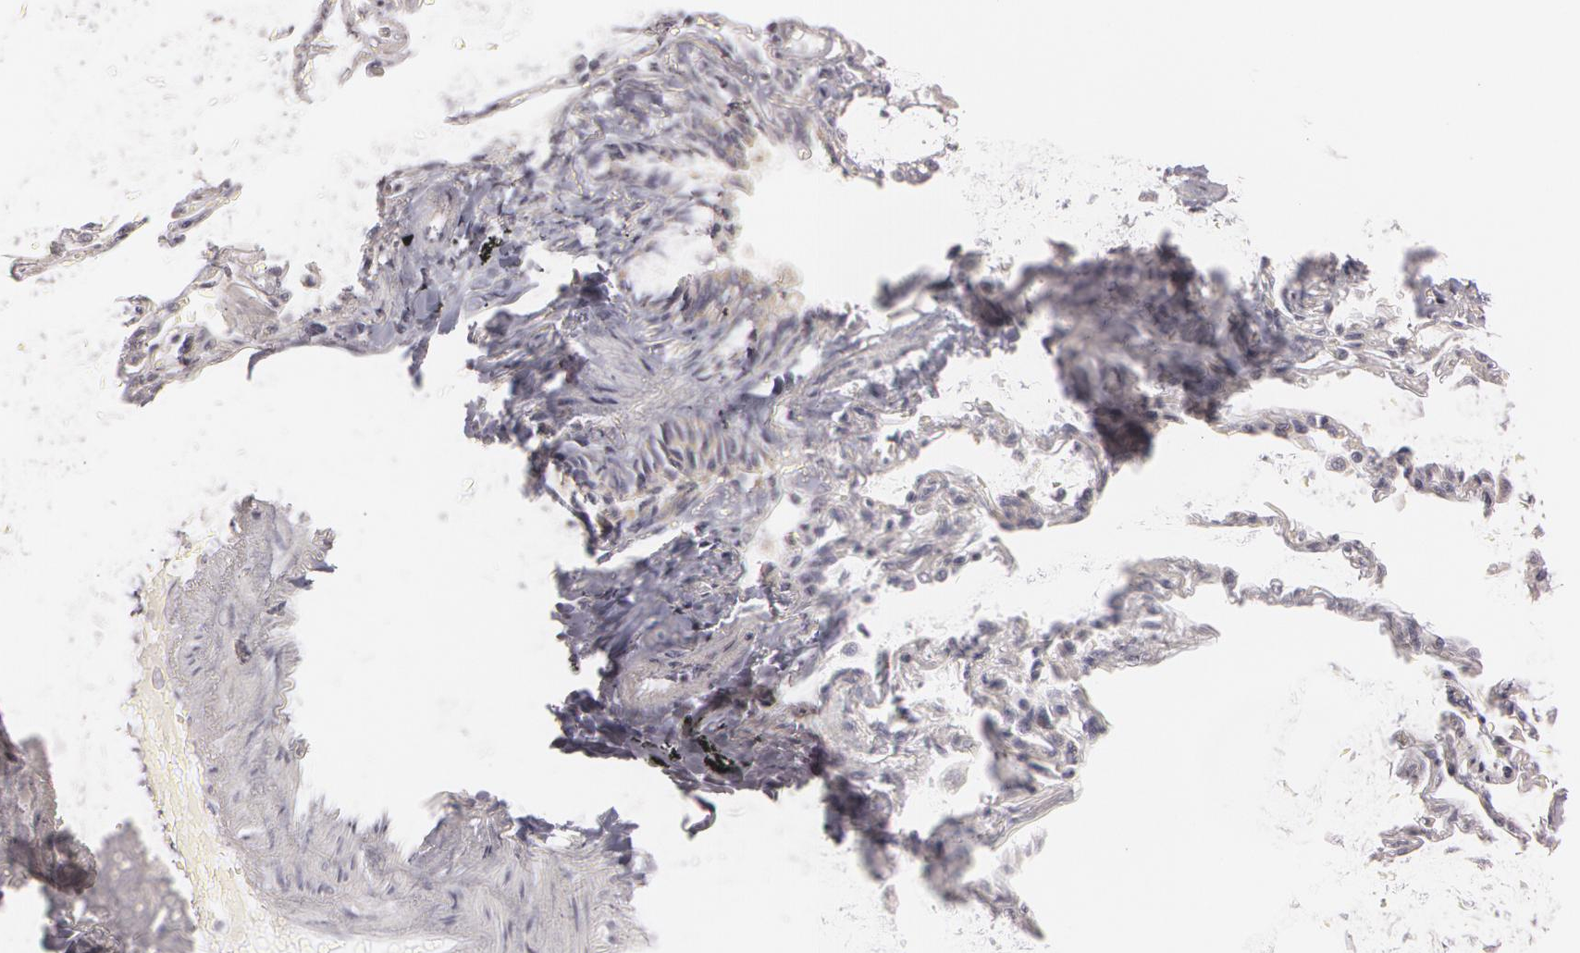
{"staining": {"intensity": "weak", "quantity": "25%-75%", "location": "cytoplasmic/membranous"}, "tissue": "bronchus", "cell_type": "Respiratory epithelial cells", "image_type": "normal", "snomed": [{"axis": "morphology", "description": "Normal tissue, NOS"}, {"axis": "topography", "description": "Cartilage tissue"}, {"axis": "topography", "description": "Bronchus"}, {"axis": "topography", "description": "Lung"}], "caption": "Bronchus was stained to show a protein in brown. There is low levels of weak cytoplasmic/membranous expression in approximately 25%-75% of respiratory epithelial cells.", "gene": "RALGAPA1", "patient": {"sex": "male", "age": 64}}